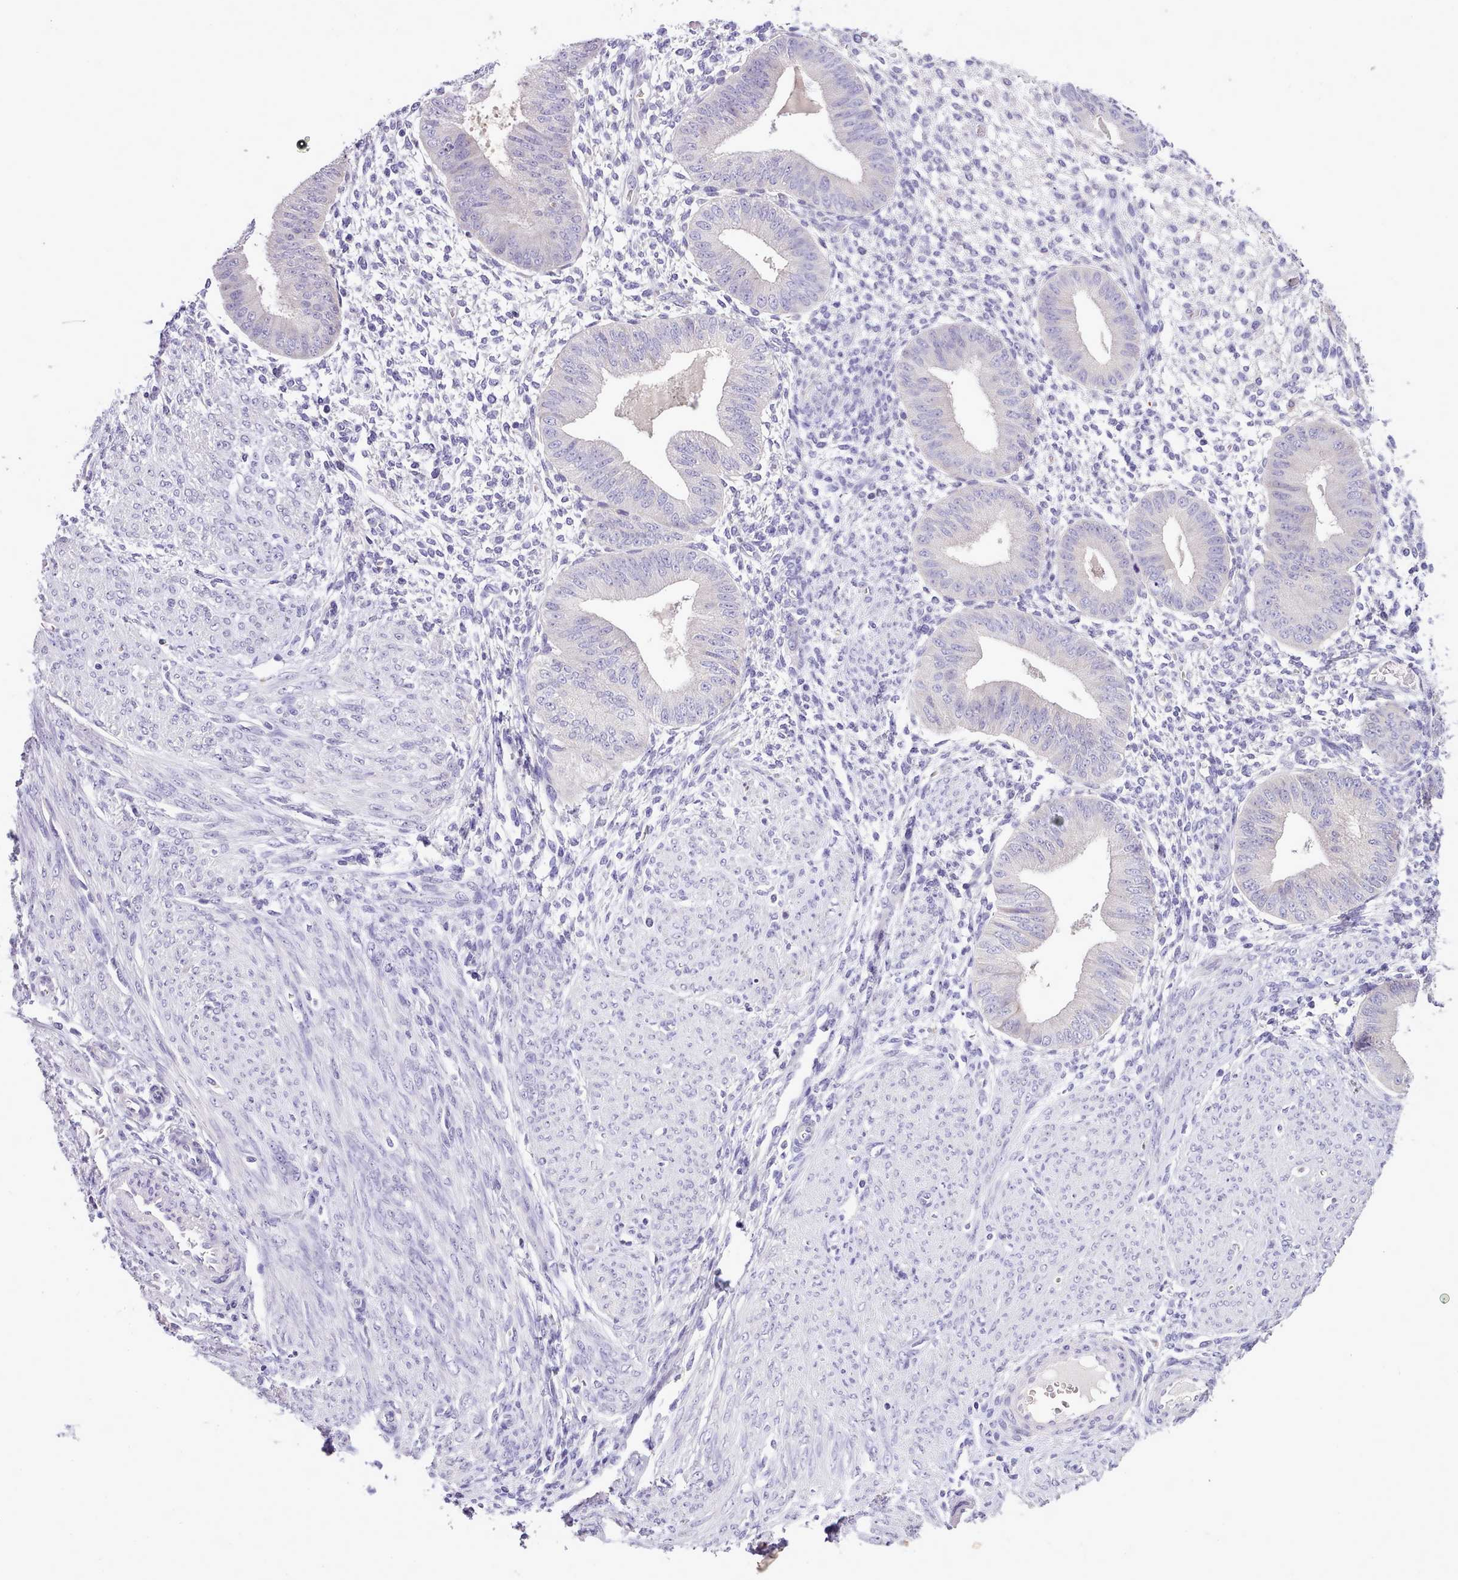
{"staining": {"intensity": "negative", "quantity": "none", "location": "none"}, "tissue": "endometrium", "cell_type": "Cells in endometrial stroma", "image_type": "normal", "snomed": [{"axis": "morphology", "description": "Normal tissue, NOS"}, {"axis": "topography", "description": "Endometrium"}], "caption": "Immunohistochemistry (IHC) photomicrograph of normal endometrium stained for a protein (brown), which reveals no expression in cells in endometrial stroma.", "gene": "FAM83E", "patient": {"sex": "female", "age": 49}}